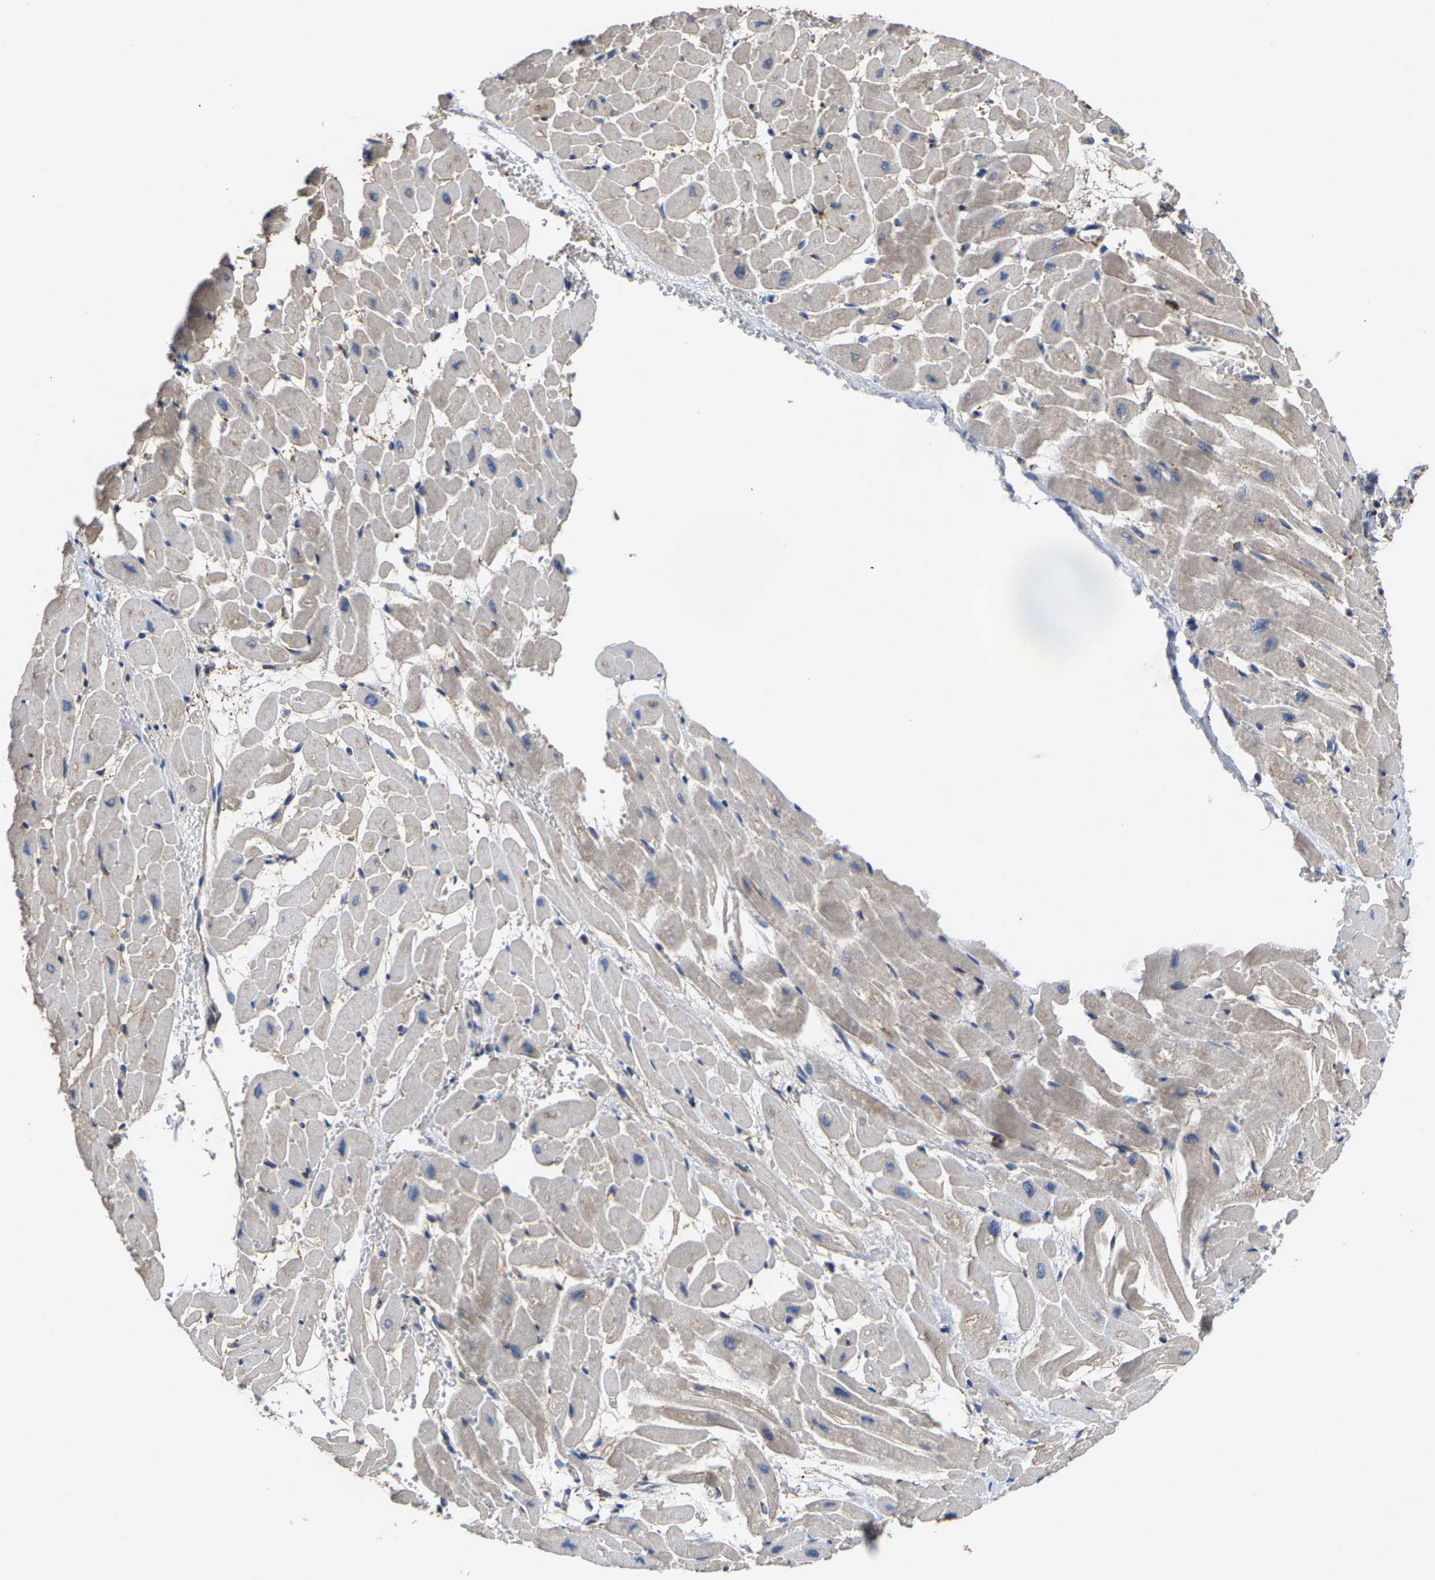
{"staining": {"intensity": "negative", "quantity": "none", "location": "none"}, "tissue": "heart muscle", "cell_type": "Cardiomyocytes", "image_type": "normal", "snomed": [{"axis": "morphology", "description": "Normal tissue, NOS"}, {"axis": "topography", "description": "Heart"}], "caption": "Cardiomyocytes are negative for protein expression in unremarkable human heart muscle. The staining was performed using DAB (3,3'-diaminobenzidine) to visualize the protein expression in brown, while the nuclei were stained in blue with hematoxylin (Magnification: 20x).", "gene": "FGD3", "patient": {"sex": "male", "age": 45}}